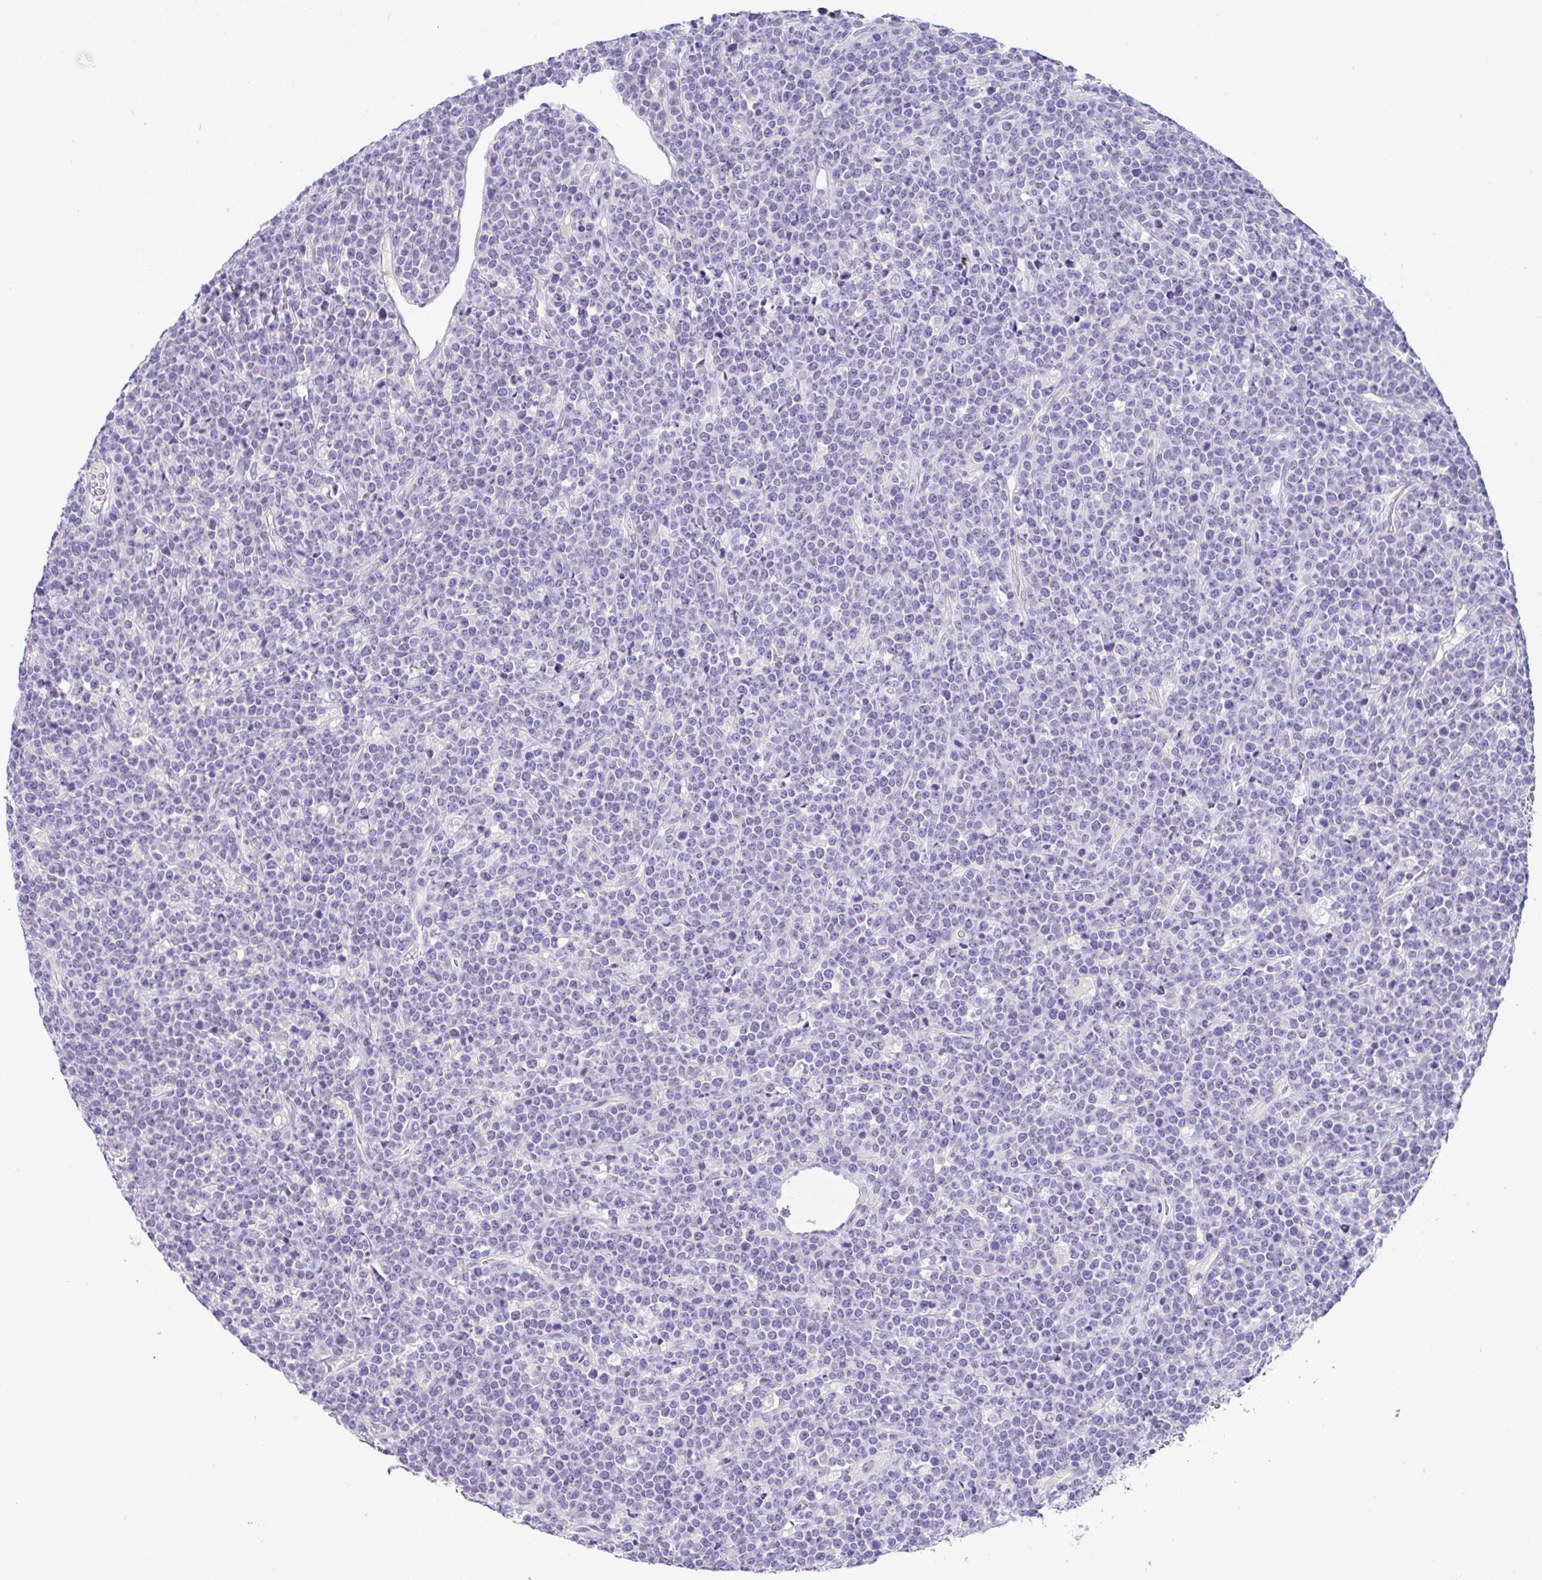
{"staining": {"intensity": "negative", "quantity": "none", "location": "none"}, "tissue": "lymphoma", "cell_type": "Tumor cells", "image_type": "cancer", "snomed": [{"axis": "morphology", "description": "Malignant lymphoma, non-Hodgkin's type, High grade"}, {"axis": "topography", "description": "Ovary"}], "caption": "An immunohistochemistry photomicrograph of high-grade malignant lymphoma, non-Hodgkin's type is shown. There is no staining in tumor cells of high-grade malignant lymphoma, non-Hodgkin's type.", "gene": "SERPINE3", "patient": {"sex": "female", "age": 56}}